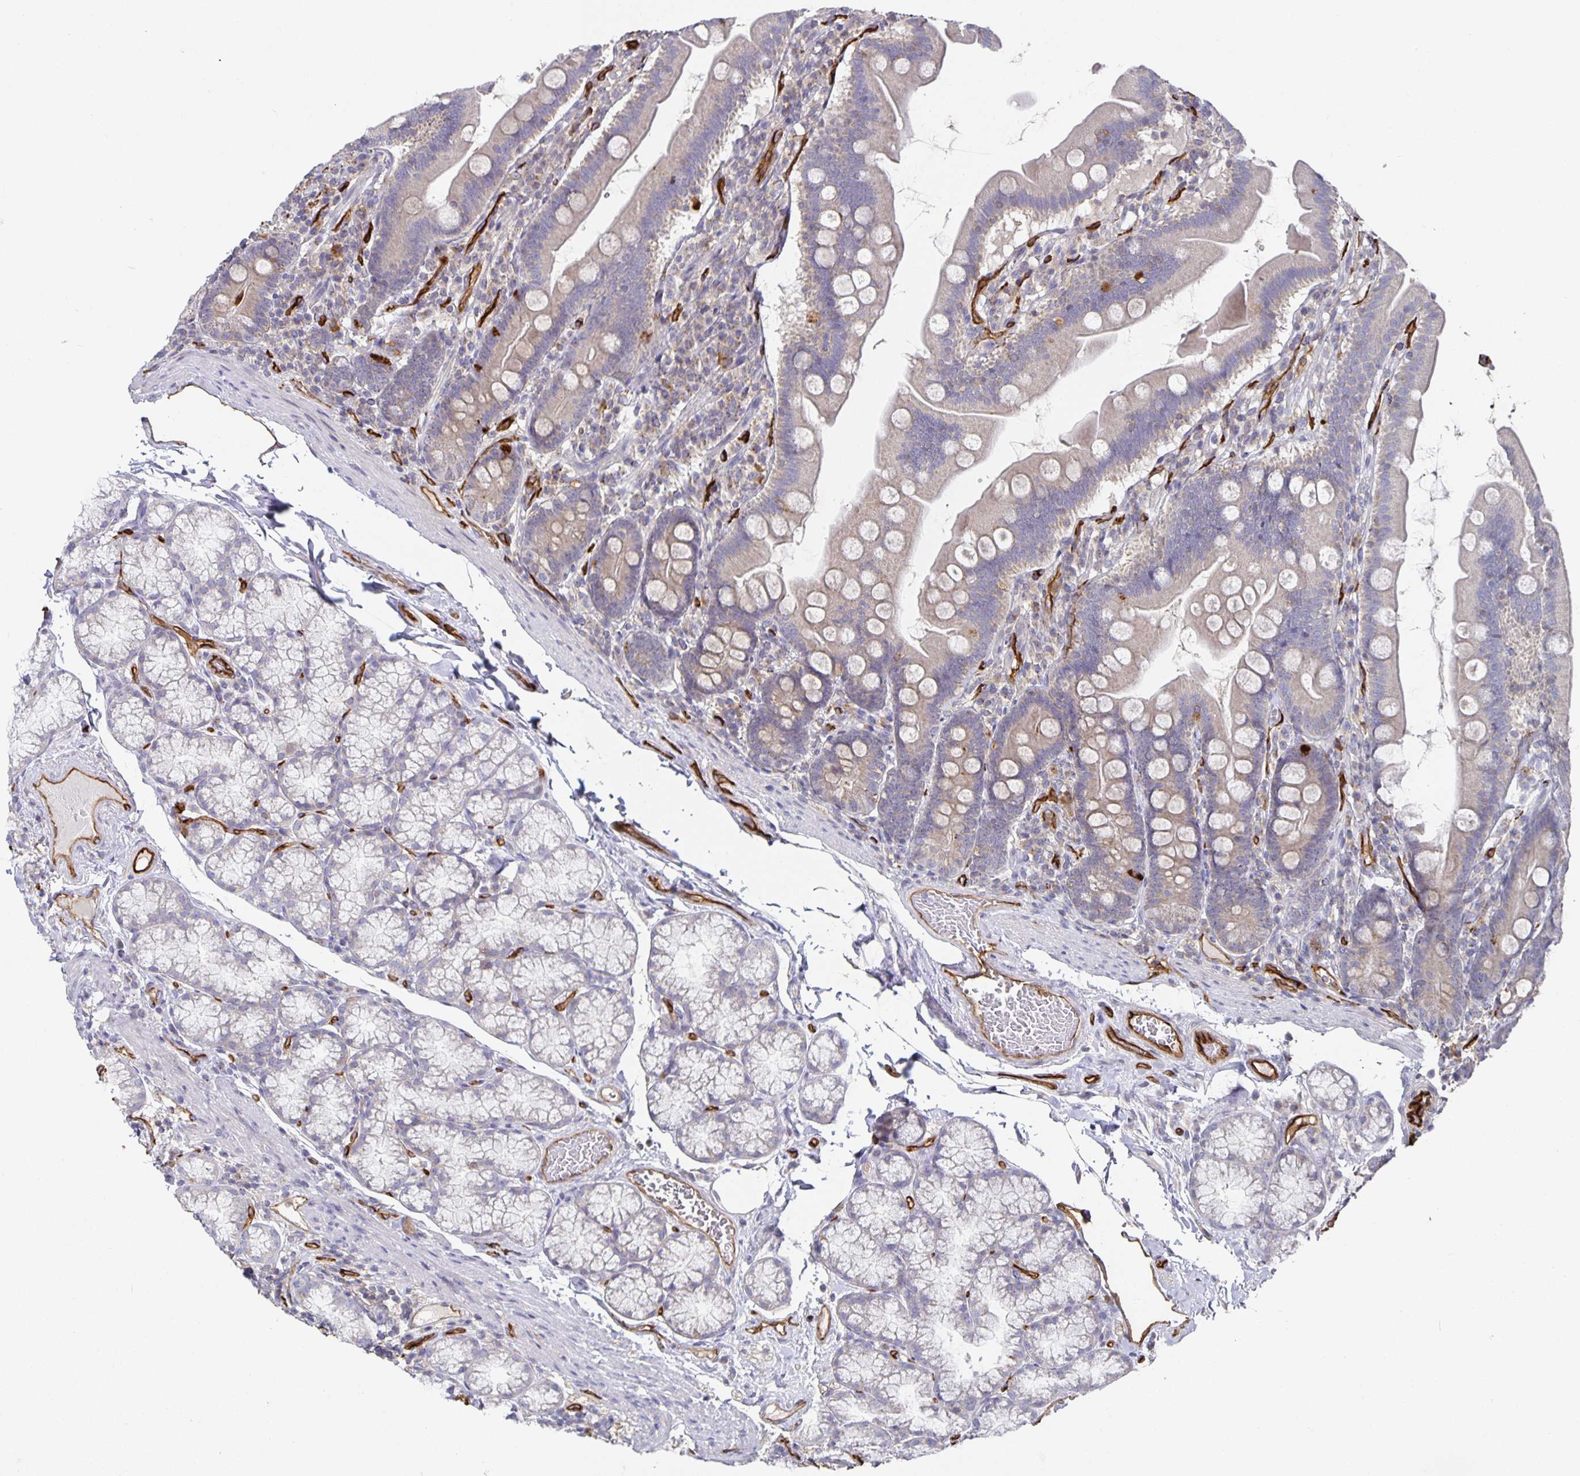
{"staining": {"intensity": "weak", "quantity": "25%-75%", "location": "cytoplasmic/membranous"}, "tissue": "duodenum", "cell_type": "Glandular cells", "image_type": "normal", "snomed": [{"axis": "morphology", "description": "Normal tissue, NOS"}, {"axis": "topography", "description": "Duodenum"}], "caption": "High-power microscopy captured an immunohistochemistry (IHC) image of benign duodenum, revealing weak cytoplasmic/membranous positivity in about 25%-75% of glandular cells. The staining was performed using DAB, with brown indicating positive protein expression. Nuclei are stained blue with hematoxylin.", "gene": "PODXL", "patient": {"sex": "female", "age": 67}}